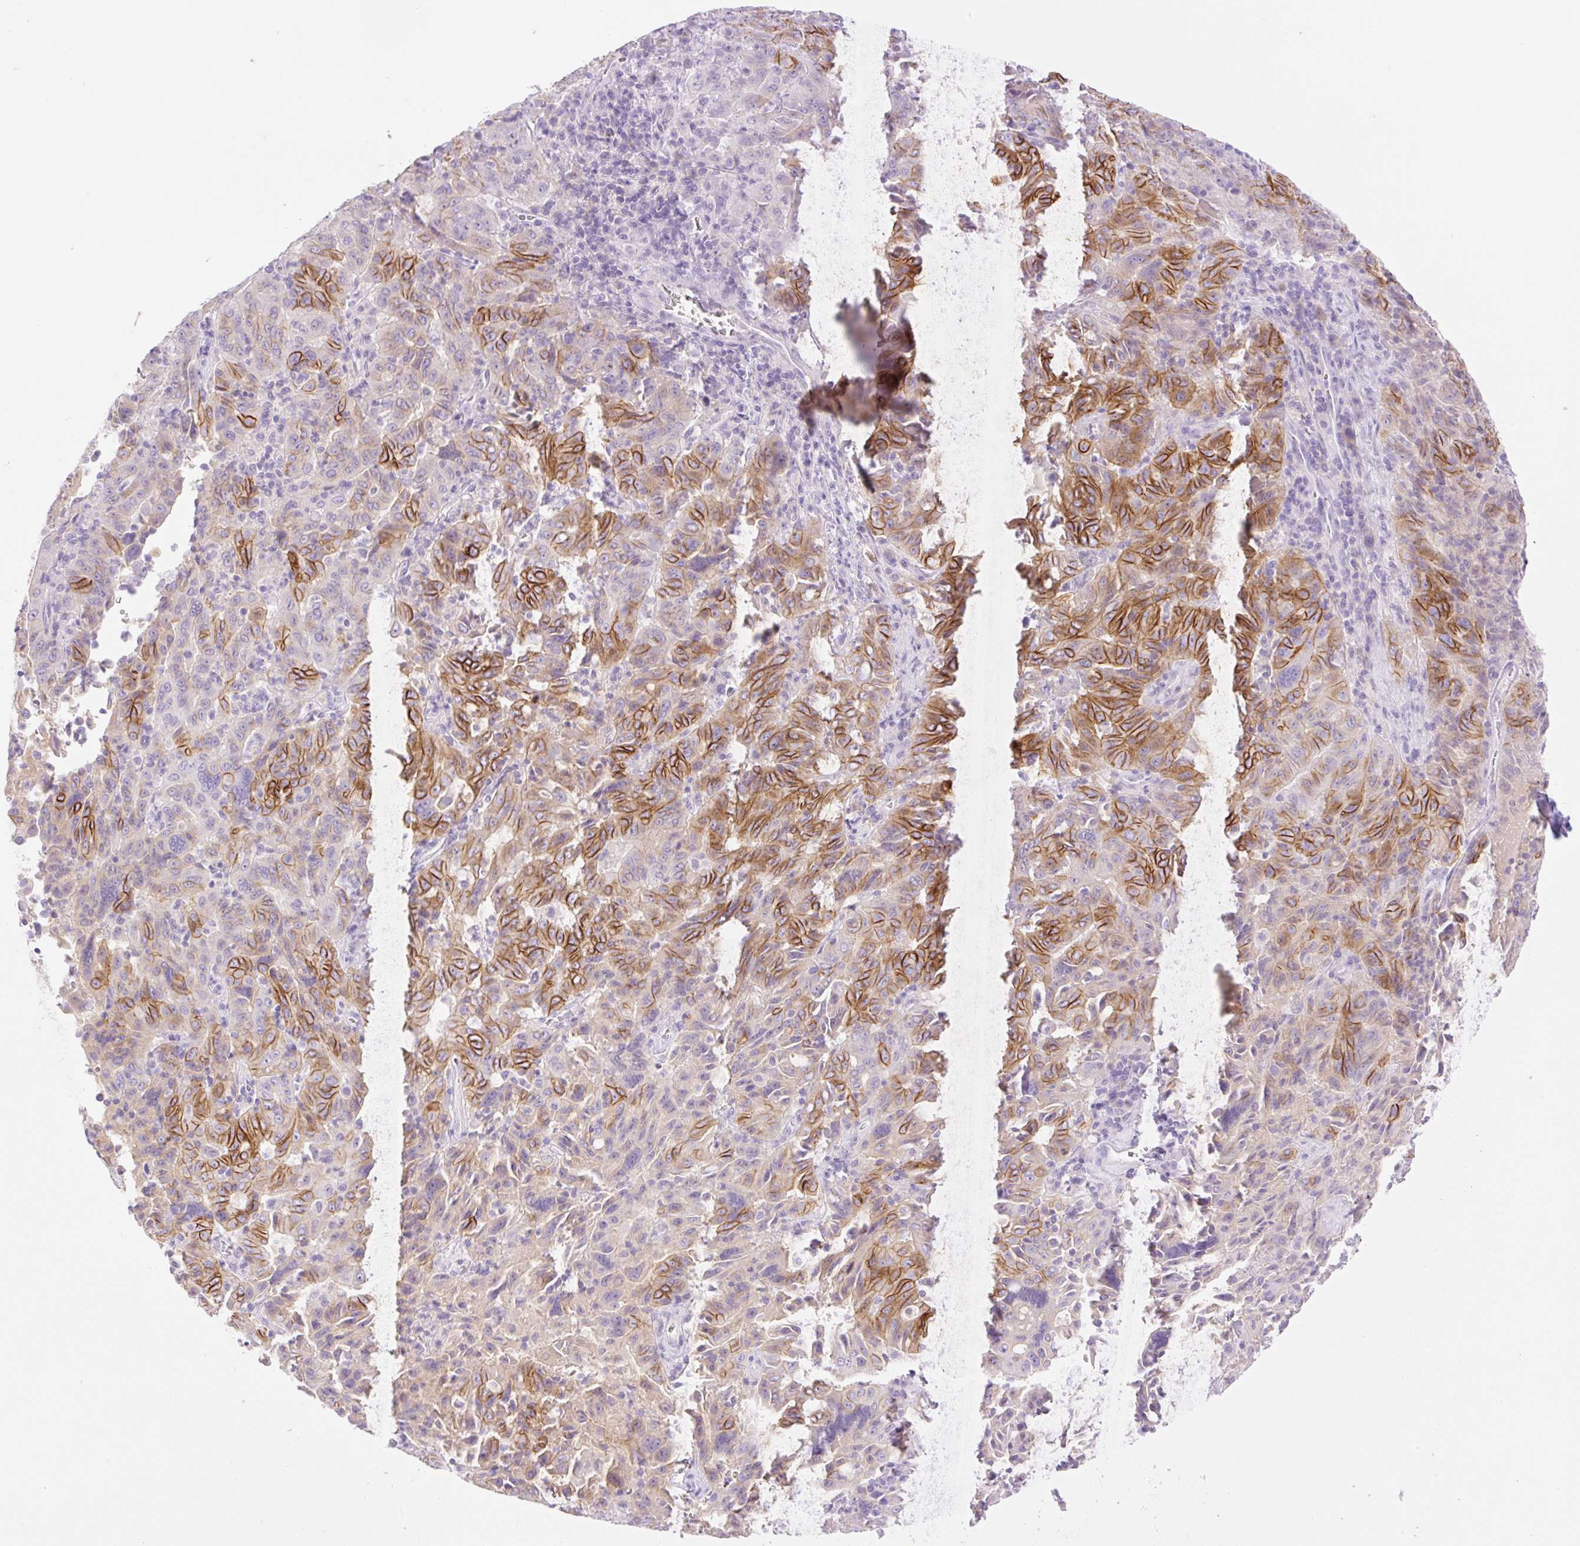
{"staining": {"intensity": "moderate", "quantity": "25%-75%", "location": "cytoplasmic/membranous"}, "tissue": "pancreatic cancer", "cell_type": "Tumor cells", "image_type": "cancer", "snomed": [{"axis": "morphology", "description": "Adenocarcinoma, NOS"}, {"axis": "topography", "description": "Pancreas"}], "caption": "Protein expression analysis of human pancreatic cancer (adenocarcinoma) reveals moderate cytoplasmic/membranous staining in approximately 25%-75% of tumor cells.", "gene": "PALM3", "patient": {"sex": "male", "age": 63}}